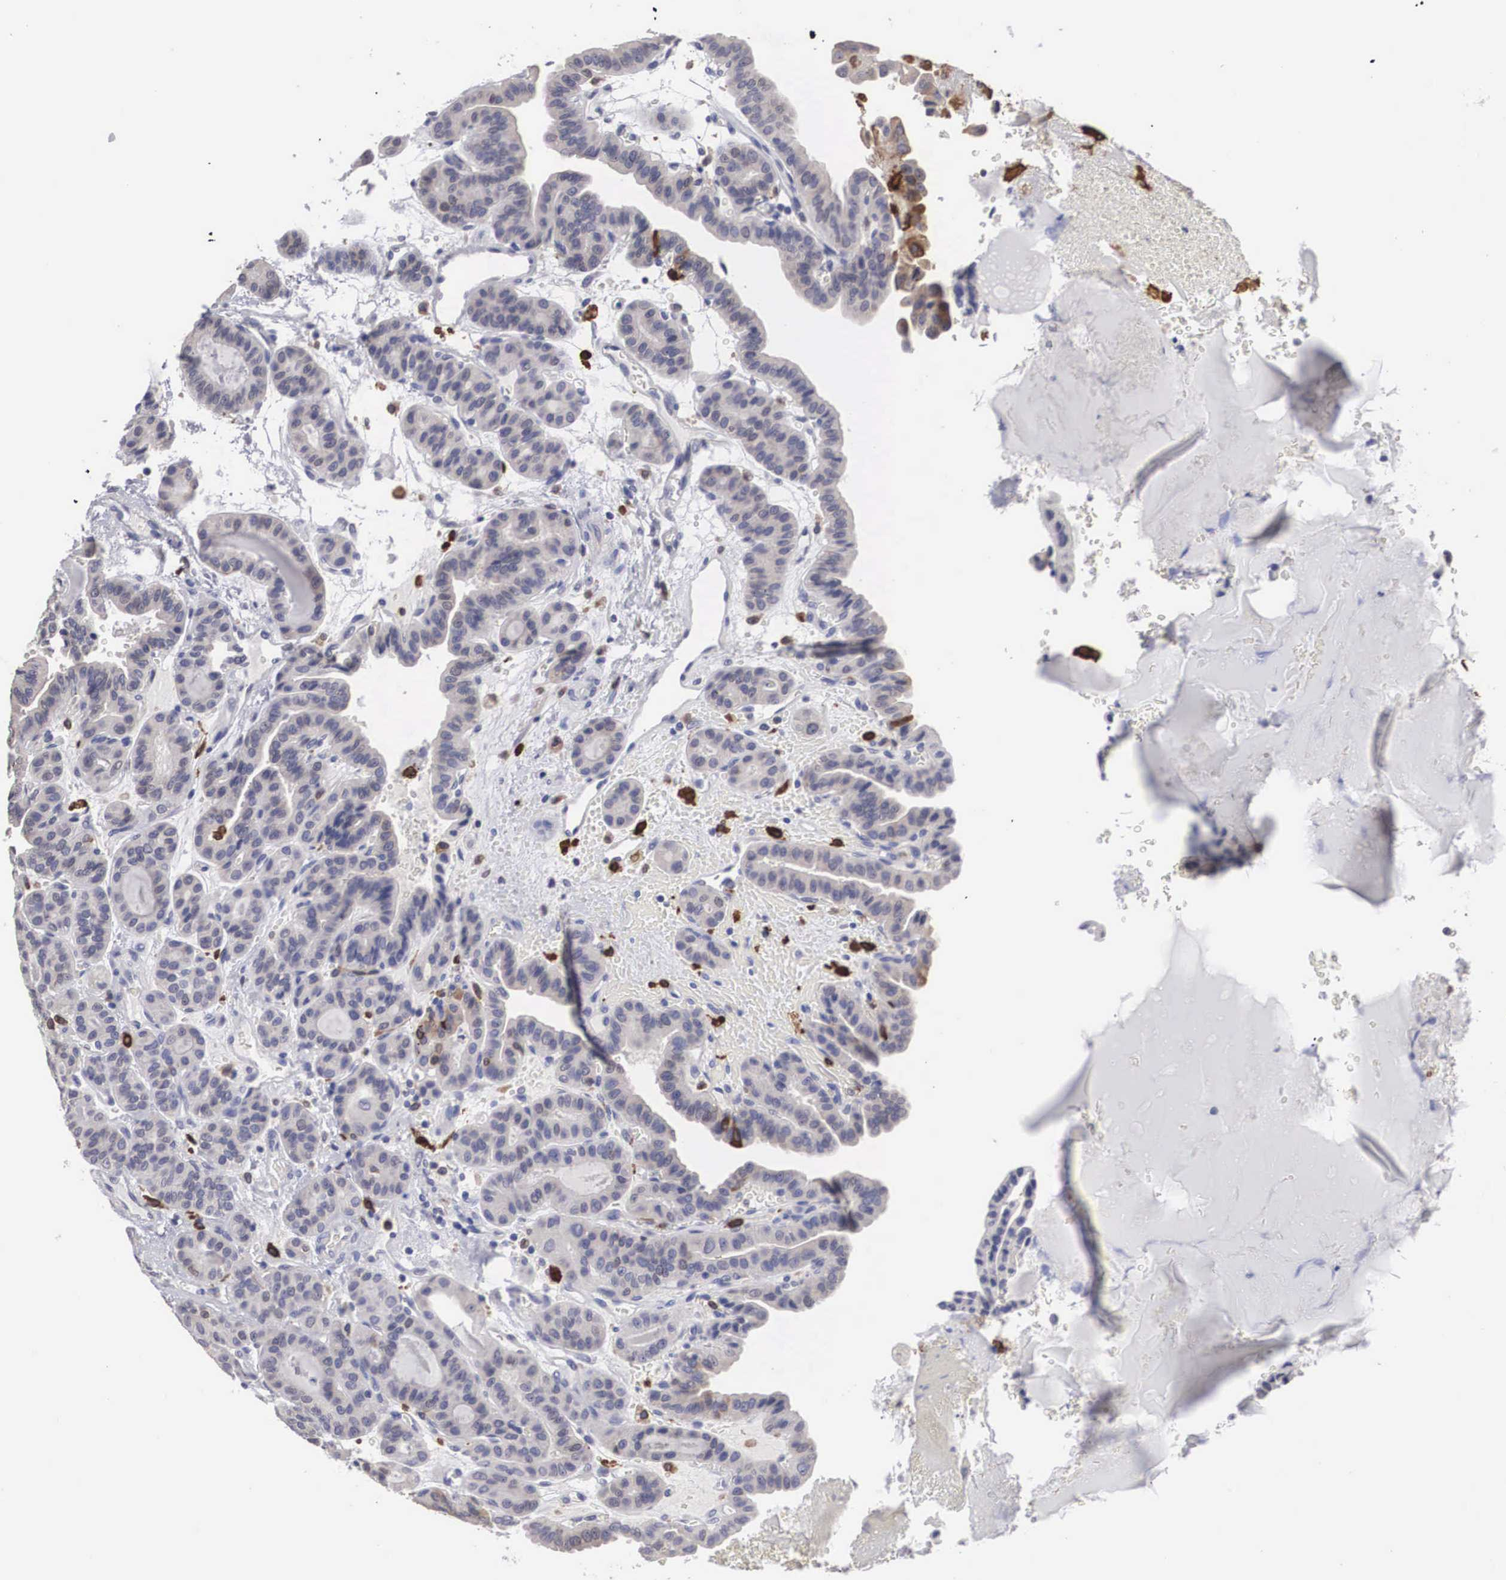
{"staining": {"intensity": "weak", "quantity": "<25%", "location": "cytoplasmic/membranous"}, "tissue": "thyroid cancer", "cell_type": "Tumor cells", "image_type": "cancer", "snomed": [{"axis": "morphology", "description": "Papillary adenocarcinoma, NOS"}, {"axis": "topography", "description": "Thyroid gland"}], "caption": "A micrograph of thyroid papillary adenocarcinoma stained for a protein exhibits no brown staining in tumor cells. (Immunohistochemistry (ihc), brightfield microscopy, high magnification).", "gene": "HMOX1", "patient": {"sex": "male", "age": 87}}